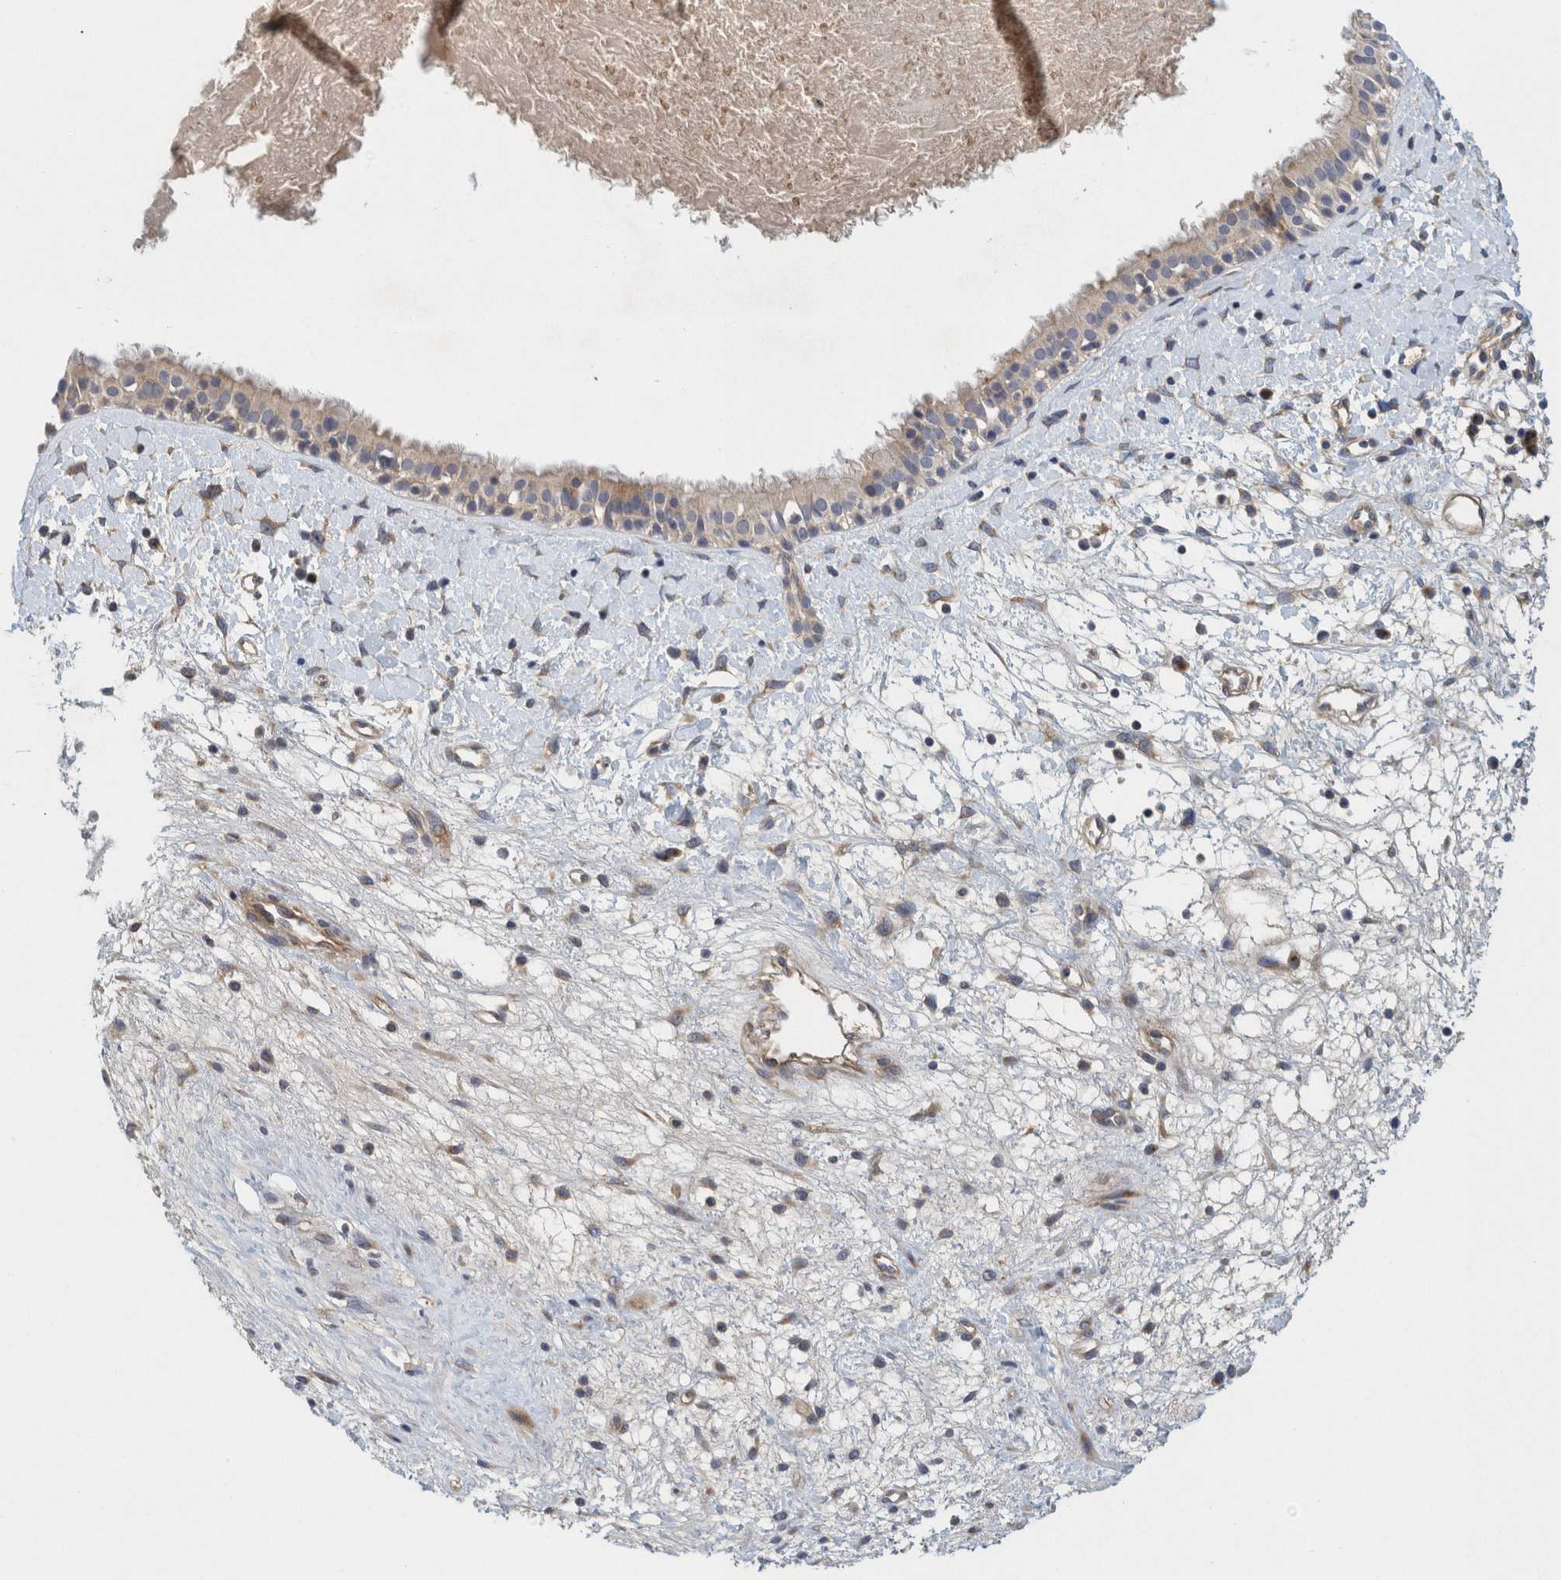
{"staining": {"intensity": "weak", "quantity": "<25%", "location": "cytoplasmic/membranous"}, "tissue": "nasopharynx", "cell_type": "Respiratory epithelial cells", "image_type": "normal", "snomed": [{"axis": "morphology", "description": "Normal tissue, NOS"}, {"axis": "topography", "description": "Nasopharynx"}], "caption": "Immunohistochemistry of benign human nasopharynx shows no positivity in respiratory epithelial cells. (DAB immunohistochemistry, high magnification).", "gene": "ZNF324B", "patient": {"sex": "male", "age": 22}}